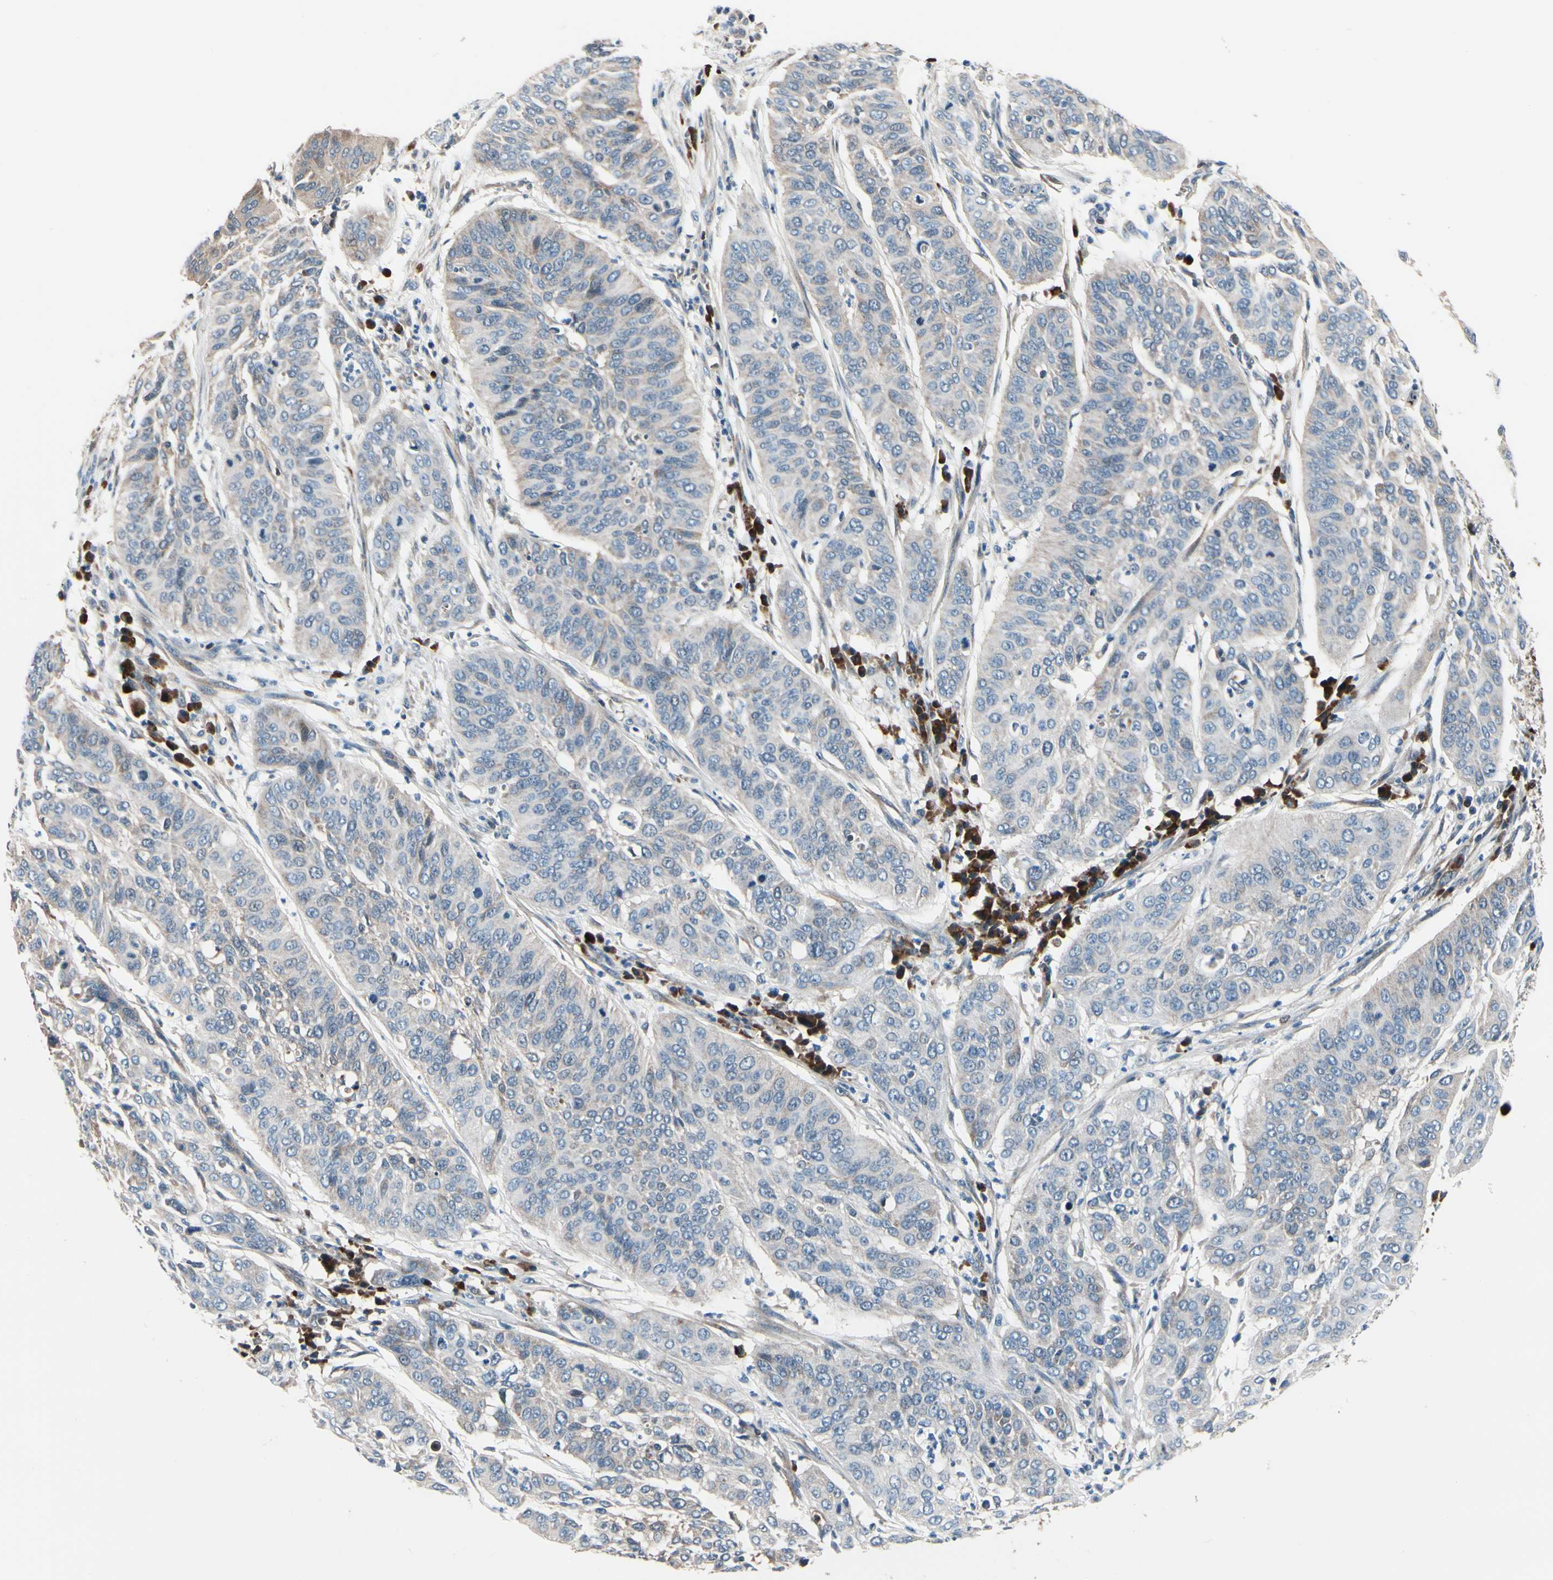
{"staining": {"intensity": "weak", "quantity": "25%-75%", "location": "cytoplasmic/membranous"}, "tissue": "cervical cancer", "cell_type": "Tumor cells", "image_type": "cancer", "snomed": [{"axis": "morphology", "description": "Squamous cell carcinoma, NOS"}, {"axis": "topography", "description": "Cervix"}], "caption": "Protein staining of cervical squamous cell carcinoma tissue reveals weak cytoplasmic/membranous expression in approximately 25%-75% of tumor cells. (Stains: DAB (3,3'-diaminobenzidine) in brown, nuclei in blue, Microscopy: brightfield microscopy at high magnification).", "gene": "PRDX2", "patient": {"sex": "female", "age": 39}}